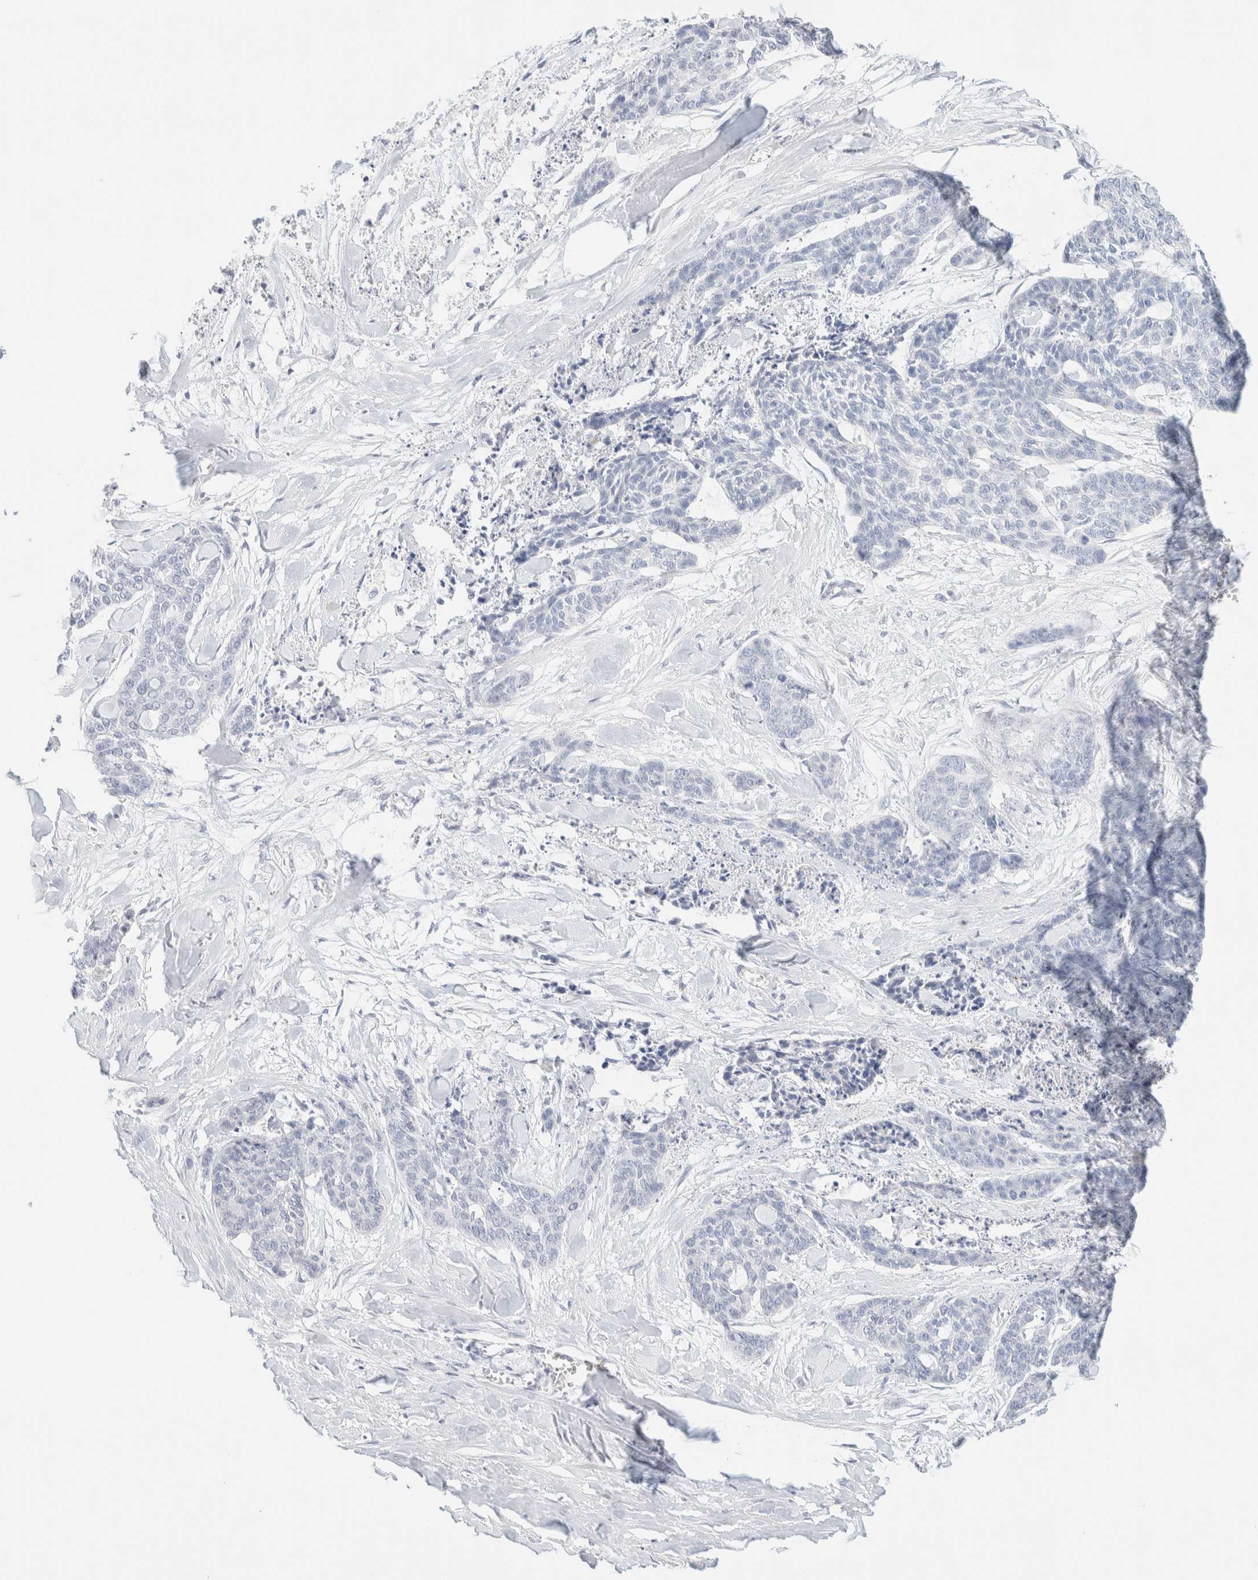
{"staining": {"intensity": "negative", "quantity": "none", "location": "none"}, "tissue": "skin cancer", "cell_type": "Tumor cells", "image_type": "cancer", "snomed": [{"axis": "morphology", "description": "Basal cell carcinoma"}, {"axis": "topography", "description": "Skin"}], "caption": "Tumor cells are negative for protein expression in human skin cancer.", "gene": "AFMID", "patient": {"sex": "female", "age": 64}}